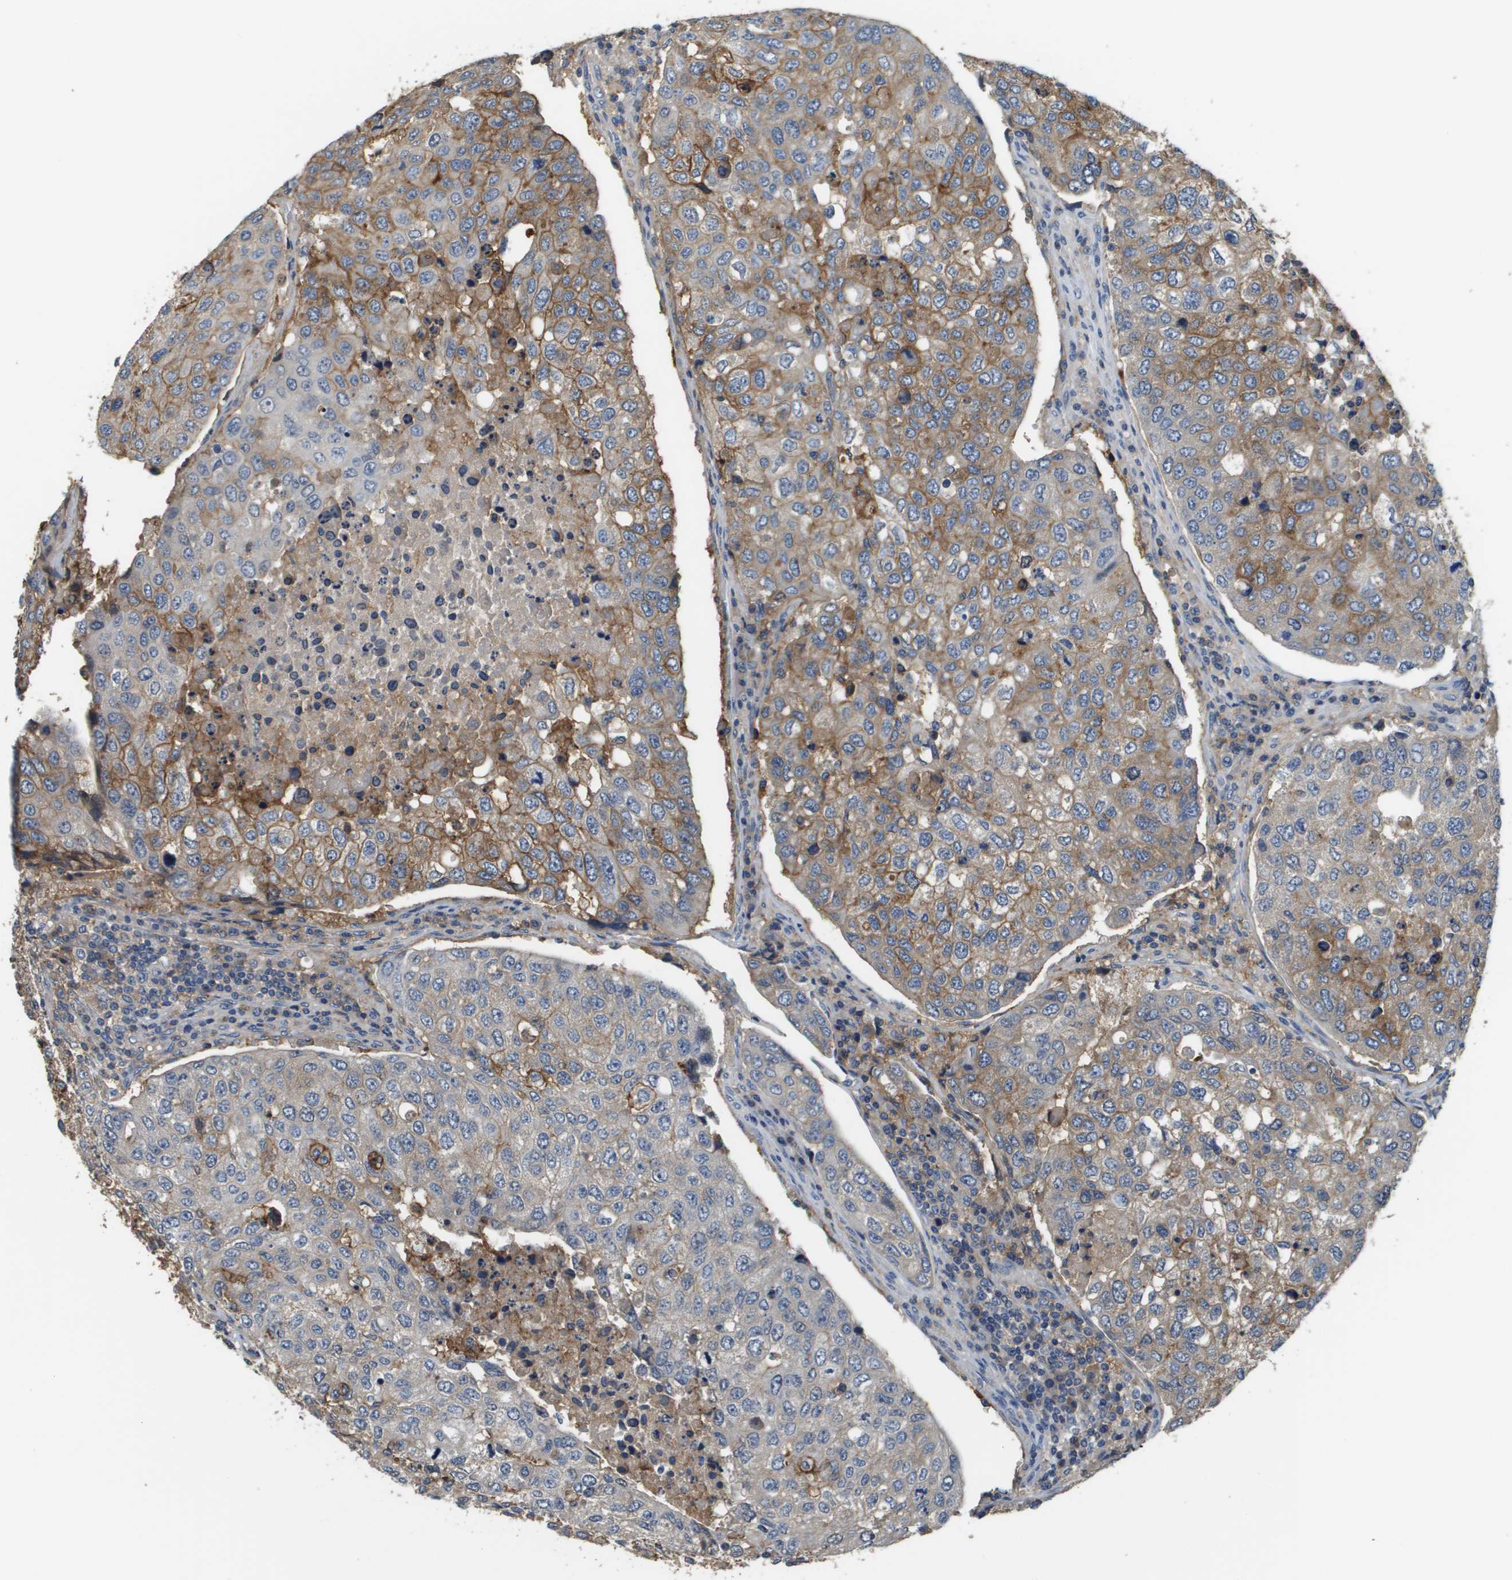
{"staining": {"intensity": "strong", "quantity": "25%-75%", "location": "cytoplasmic/membranous"}, "tissue": "urothelial cancer", "cell_type": "Tumor cells", "image_type": "cancer", "snomed": [{"axis": "morphology", "description": "Urothelial carcinoma, High grade"}, {"axis": "topography", "description": "Lymph node"}, {"axis": "topography", "description": "Urinary bladder"}], "caption": "A micrograph showing strong cytoplasmic/membranous expression in about 25%-75% of tumor cells in urothelial cancer, as visualized by brown immunohistochemical staining.", "gene": "SLC16A3", "patient": {"sex": "male", "age": 51}}